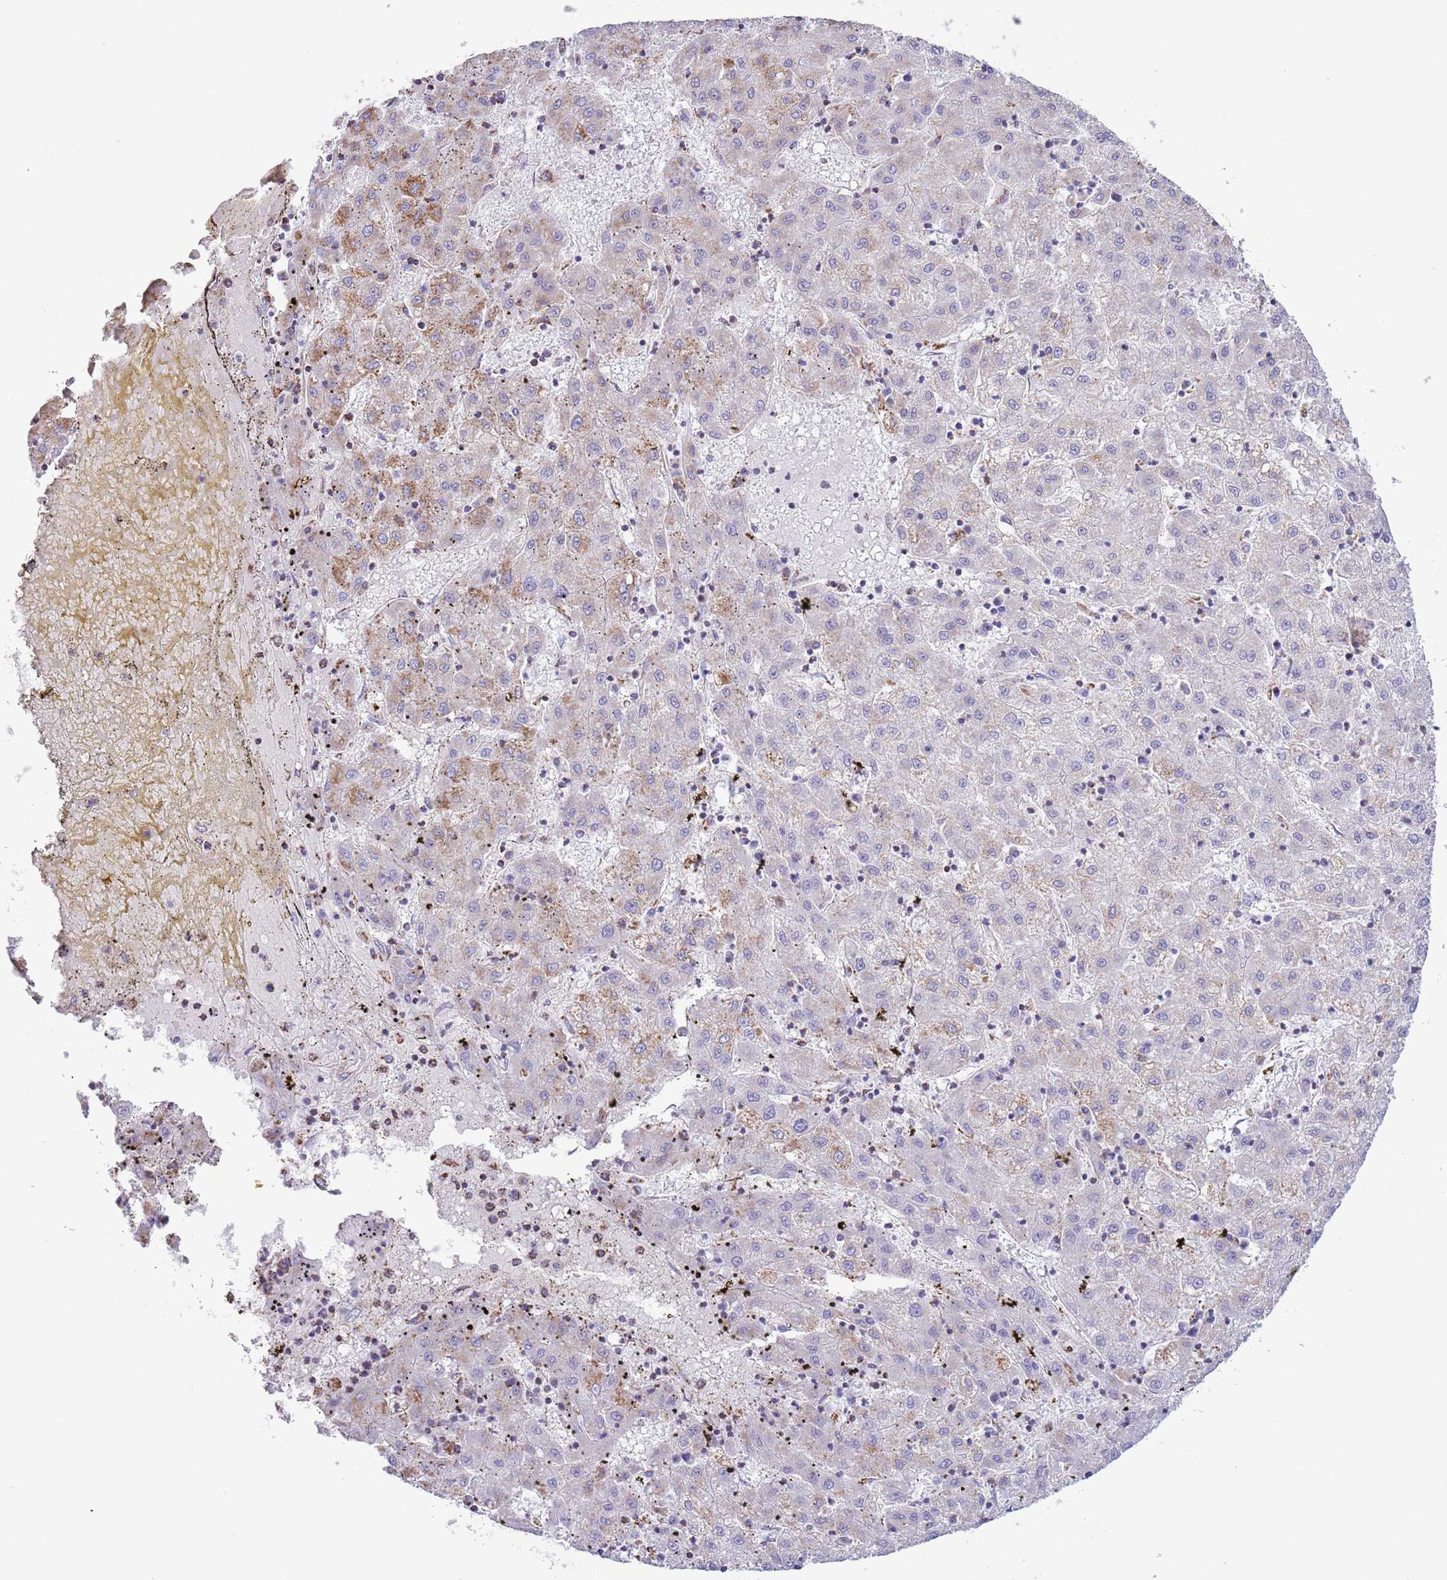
{"staining": {"intensity": "moderate", "quantity": "<25%", "location": "cytoplasmic/membranous"}, "tissue": "liver cancer", "cell_type": "Tumor cells", "image_type": "cancer", "snomed": [{"axis": "morphology", "description": "Carcinoma, Hepatocellular, NOS"}, {"axis": "topography", "description": "Liver"}], "caption": "Immunohistochemistry (IHC) histopathology image of liver cancer (hepatocellular carcinoma) stained for a protein (brown), which exhibits low levels of moderate cytoplasmic/membranous positivity in about <25% of tumor cells.", "gene": "ATP6V1B1", "patient": {"sex": "male", "age": 72}}